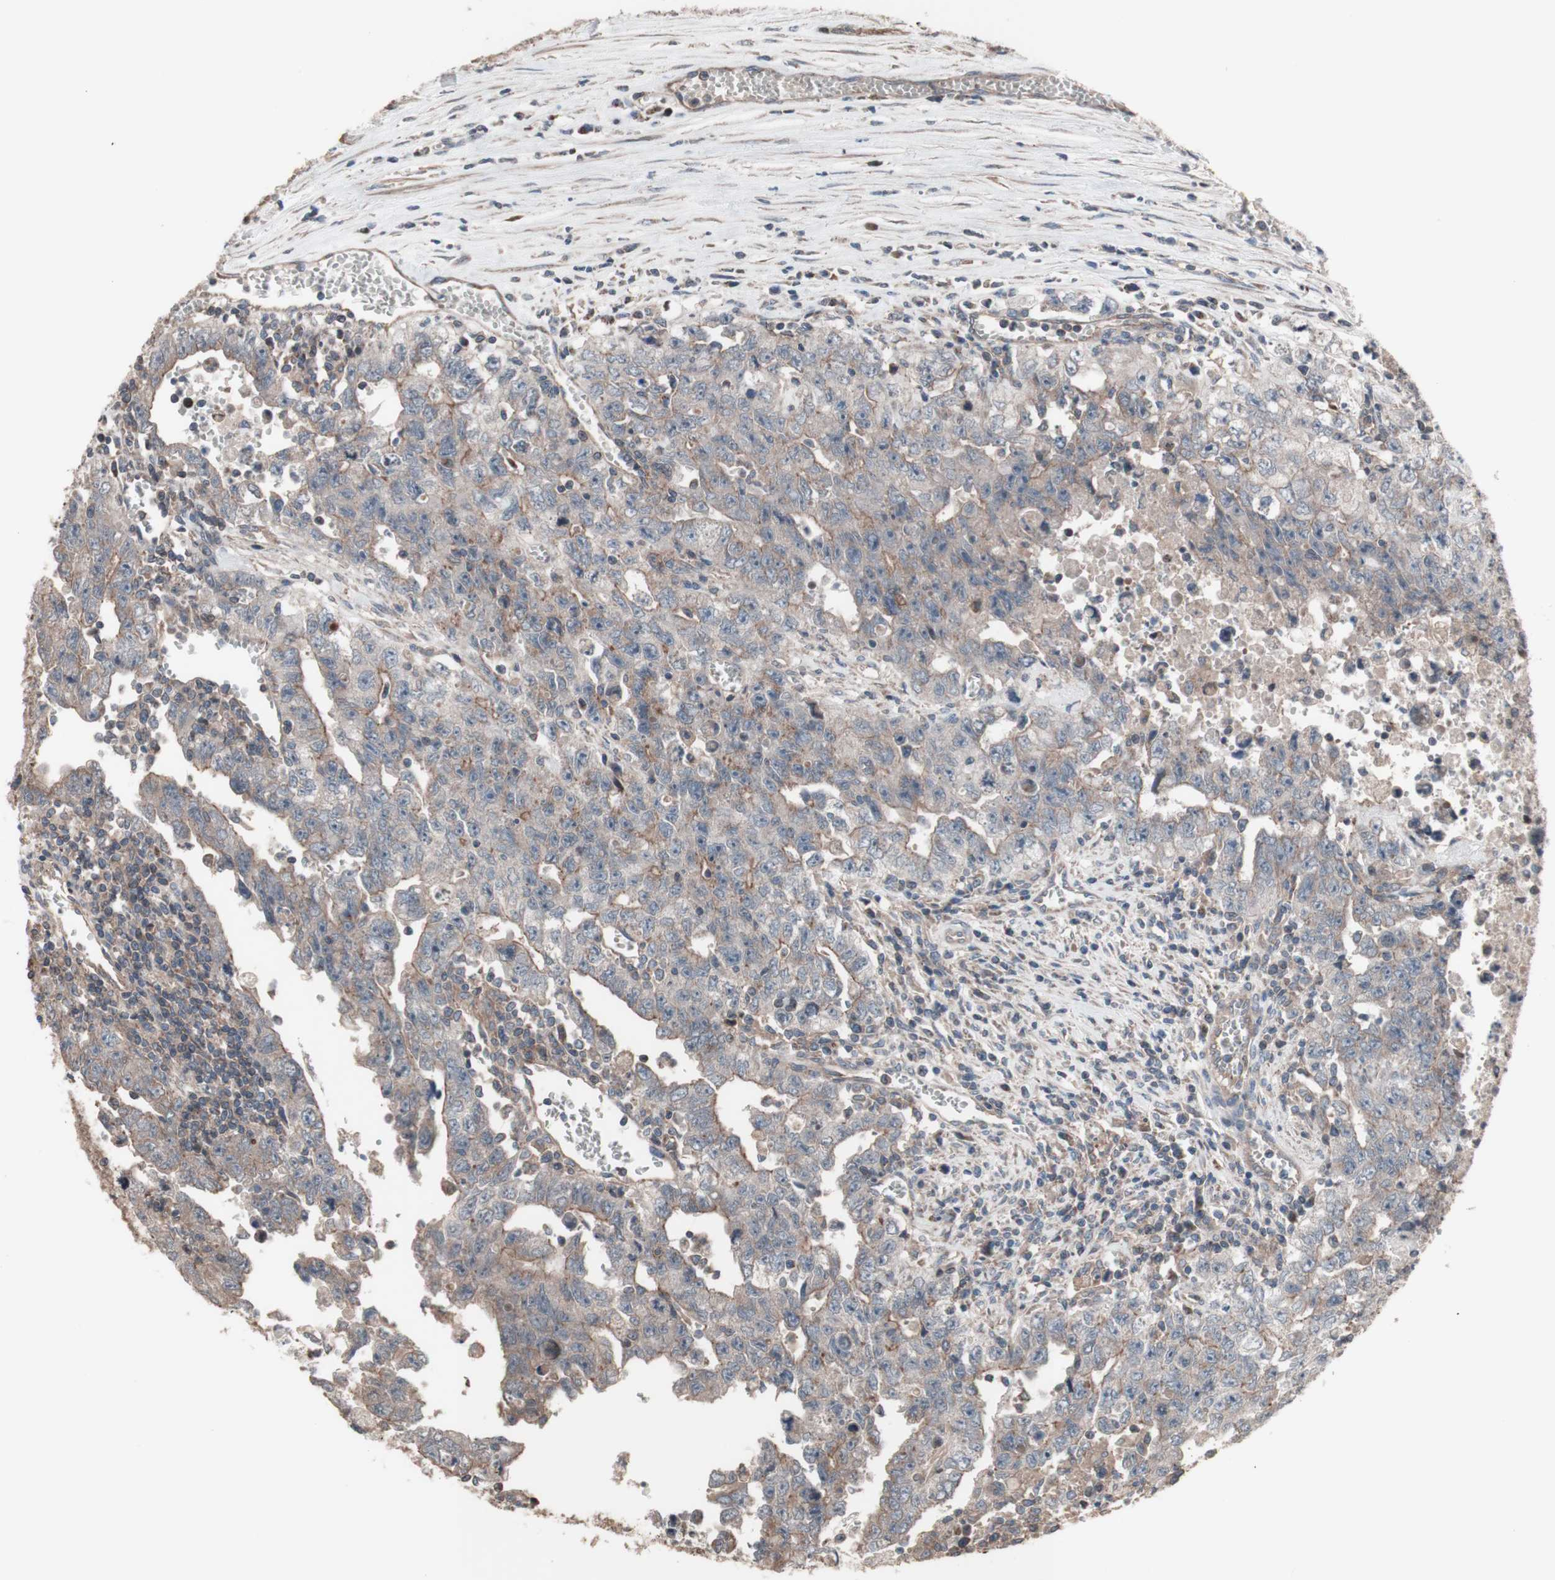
{"staining": {"intensity": "weak", "quantity": ">75%", "location": "cytoplasmic/membranous"}, "tissue": "testis cancer", "cell_type": "Tumor cells", "image_type": "cancer", "snomed": [{"axis": "morphology", "description": "Carcinoma, Embryonal, NOS"}, {"axis": "topography", "description": "Testis"}], "caption": "Protein expression analysis of testis cancer shows weak cytoplasmic/membranous positivity in approximately >75% of tumor cells.", "gene": "COPB1", "patient": {"sex": "male", "age": 28}}